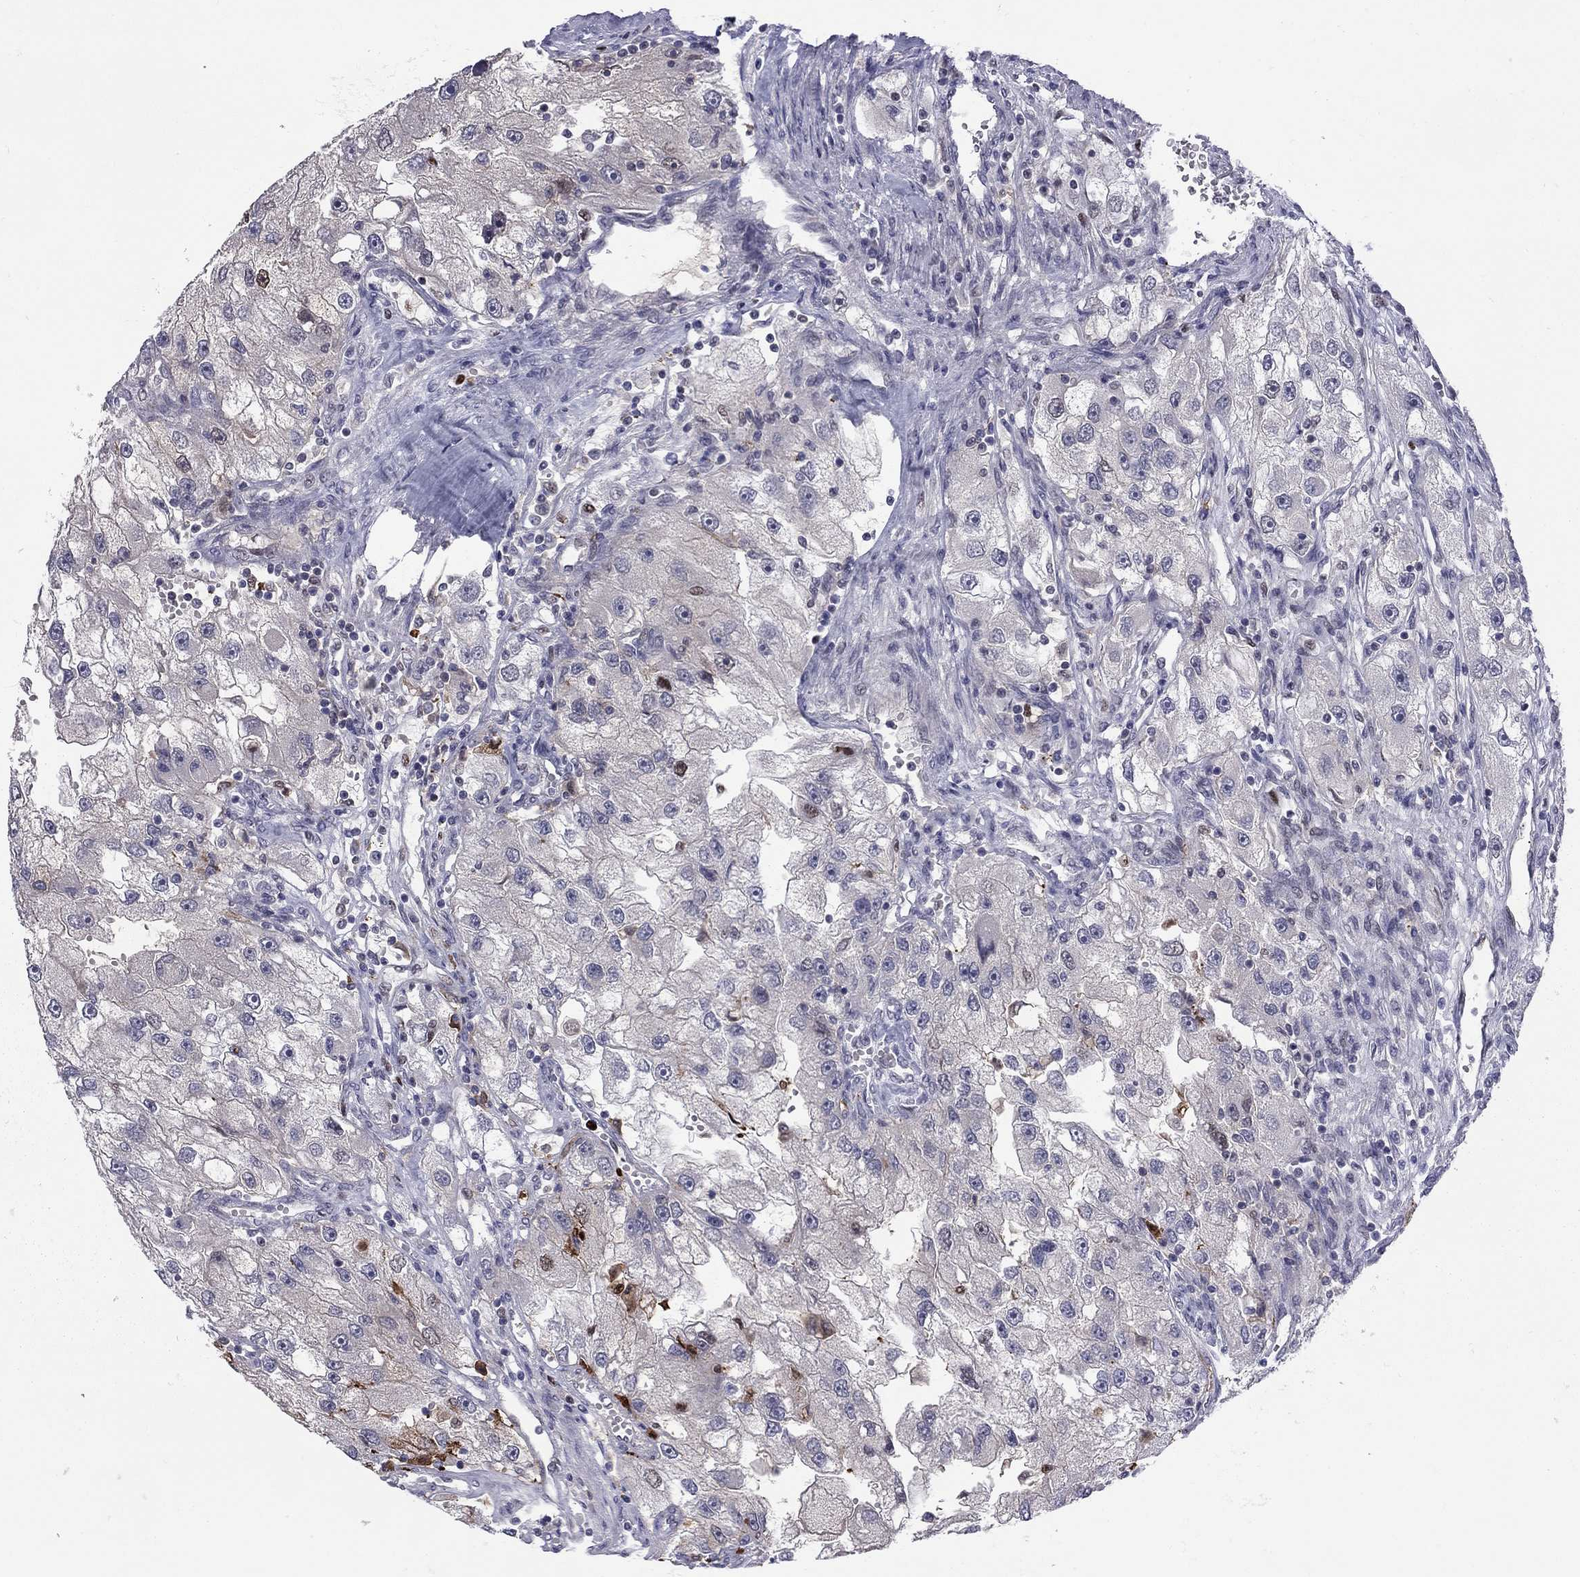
{"staining": {"intensity": "strong", "quantity": "<25%", "location": "nuclear"}, "tissue": "renal cancer", "cell_type": "Tumor cells", "image_type": "cancer", "snomed": [{"axis": "morphology", "description": "Adenocarcinoma, NOS"}, {"axis": "topography", "description": "Kidney"}], "caption": "Protein staining of renal adenocarcinoma tissue demonstrates strong nuclear positivity in about <25% of tumor cells. The protein is shown in brown color, while the nuclei are stained blue.", "gene": "PCGF3", "patient": {"sex": "male", "age": 63}}